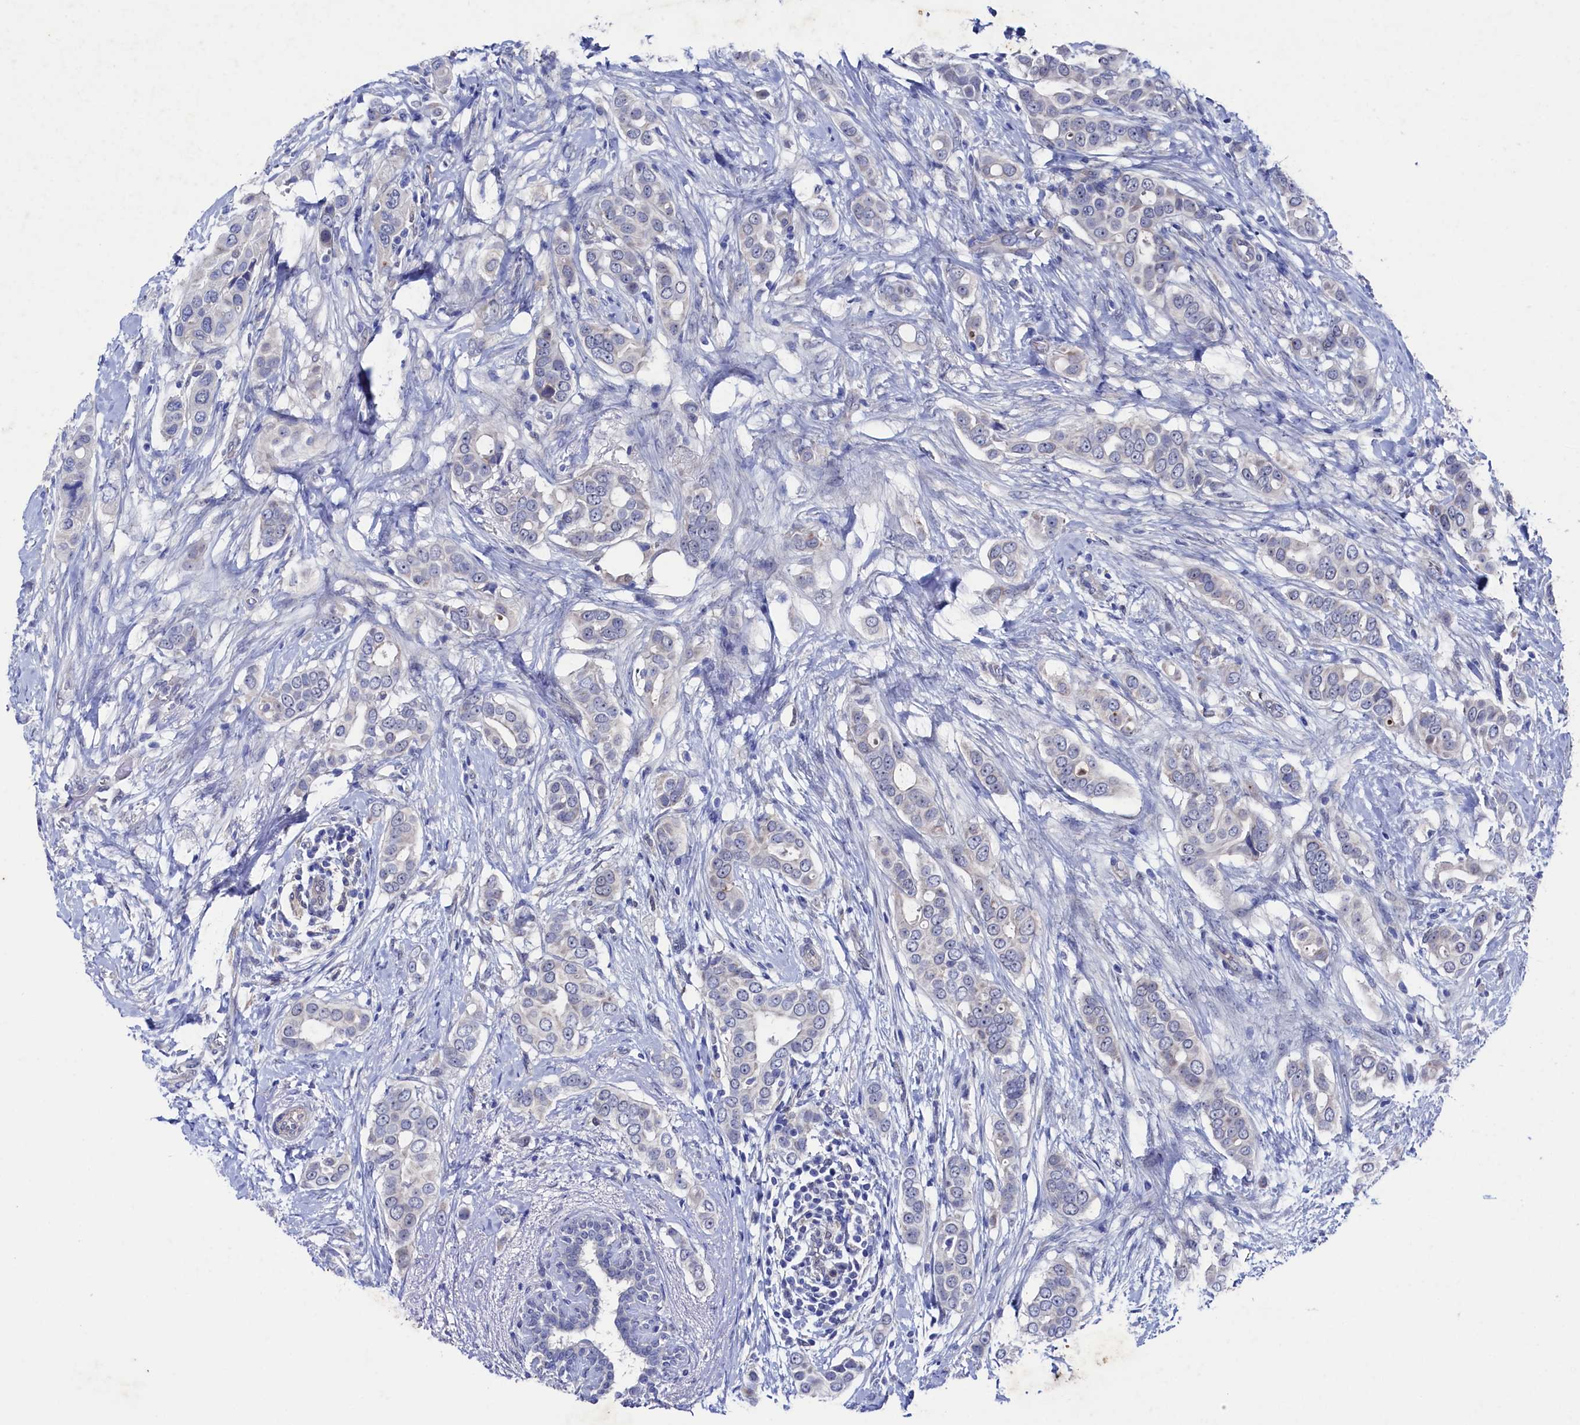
{"staining": {"intensity": "negative", "quantity": "none", "location": "none"}, "tissue": "breast cancer", "cell_type": "Tumor cells", "image_type": "cancer", "snomed": [{"axis": "morphology", "description": "Lobular carcinoma"}, {"axis": "topography", "description": "Breast"}], "caption": "The image demonstrates no staining of tumor cells in breast cancer (lobular carcinoma).", "gene": "RNH1", "patient": {"sex": "female", "age": 51}}